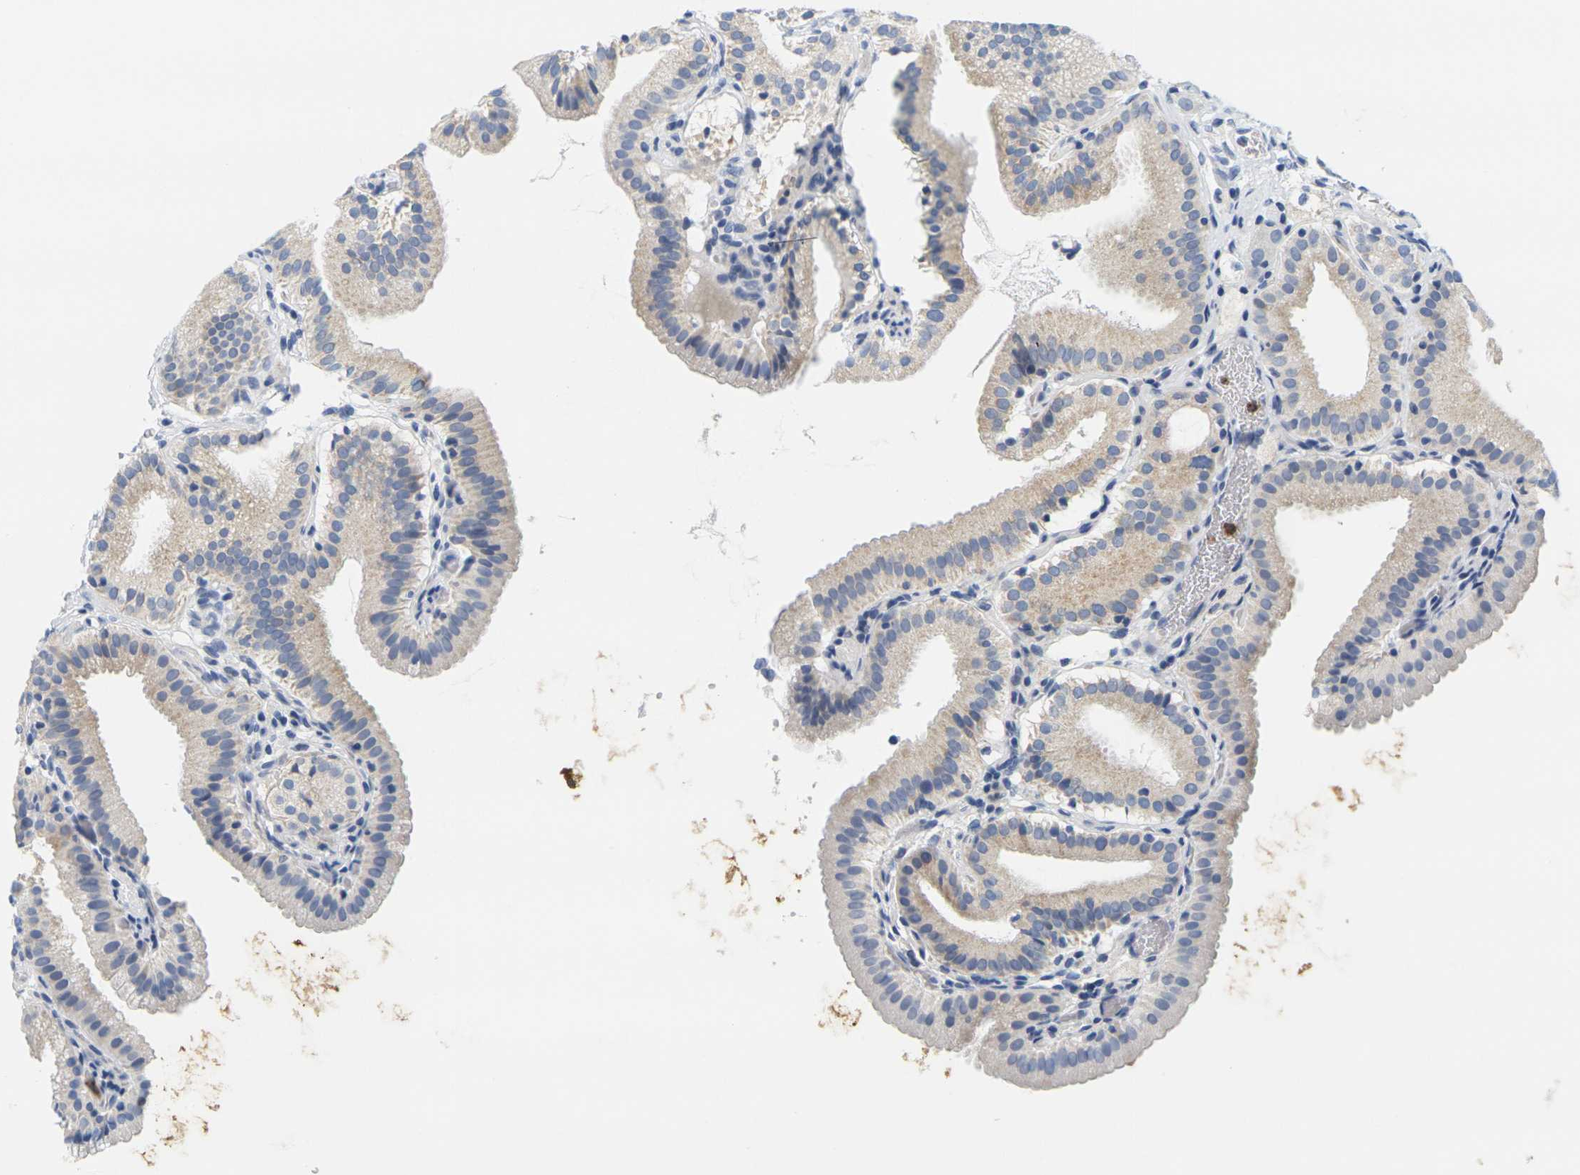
{"staining": {"intensity": "weak", "quantity": "25%-75%", "location": "cytoplasmic/membranous"}, "tissue": "gallbladder", "cell_type": "Glandular cells", "image_type": "normal", "snomed": [{"axis": "morphology", "description": "Normal tissue, NOS"}, {"axis": "topography", "description": "Gallbladder"}], "caption": "Immunohistochemical staining of normal human gallbladder reveals 25%-75% levels of weak cytoplasmic/membranous protein staining in about 25%-75% of glandular cells.", "gene": "KLK5", "patient": {"sex": "male", "age": 54}}